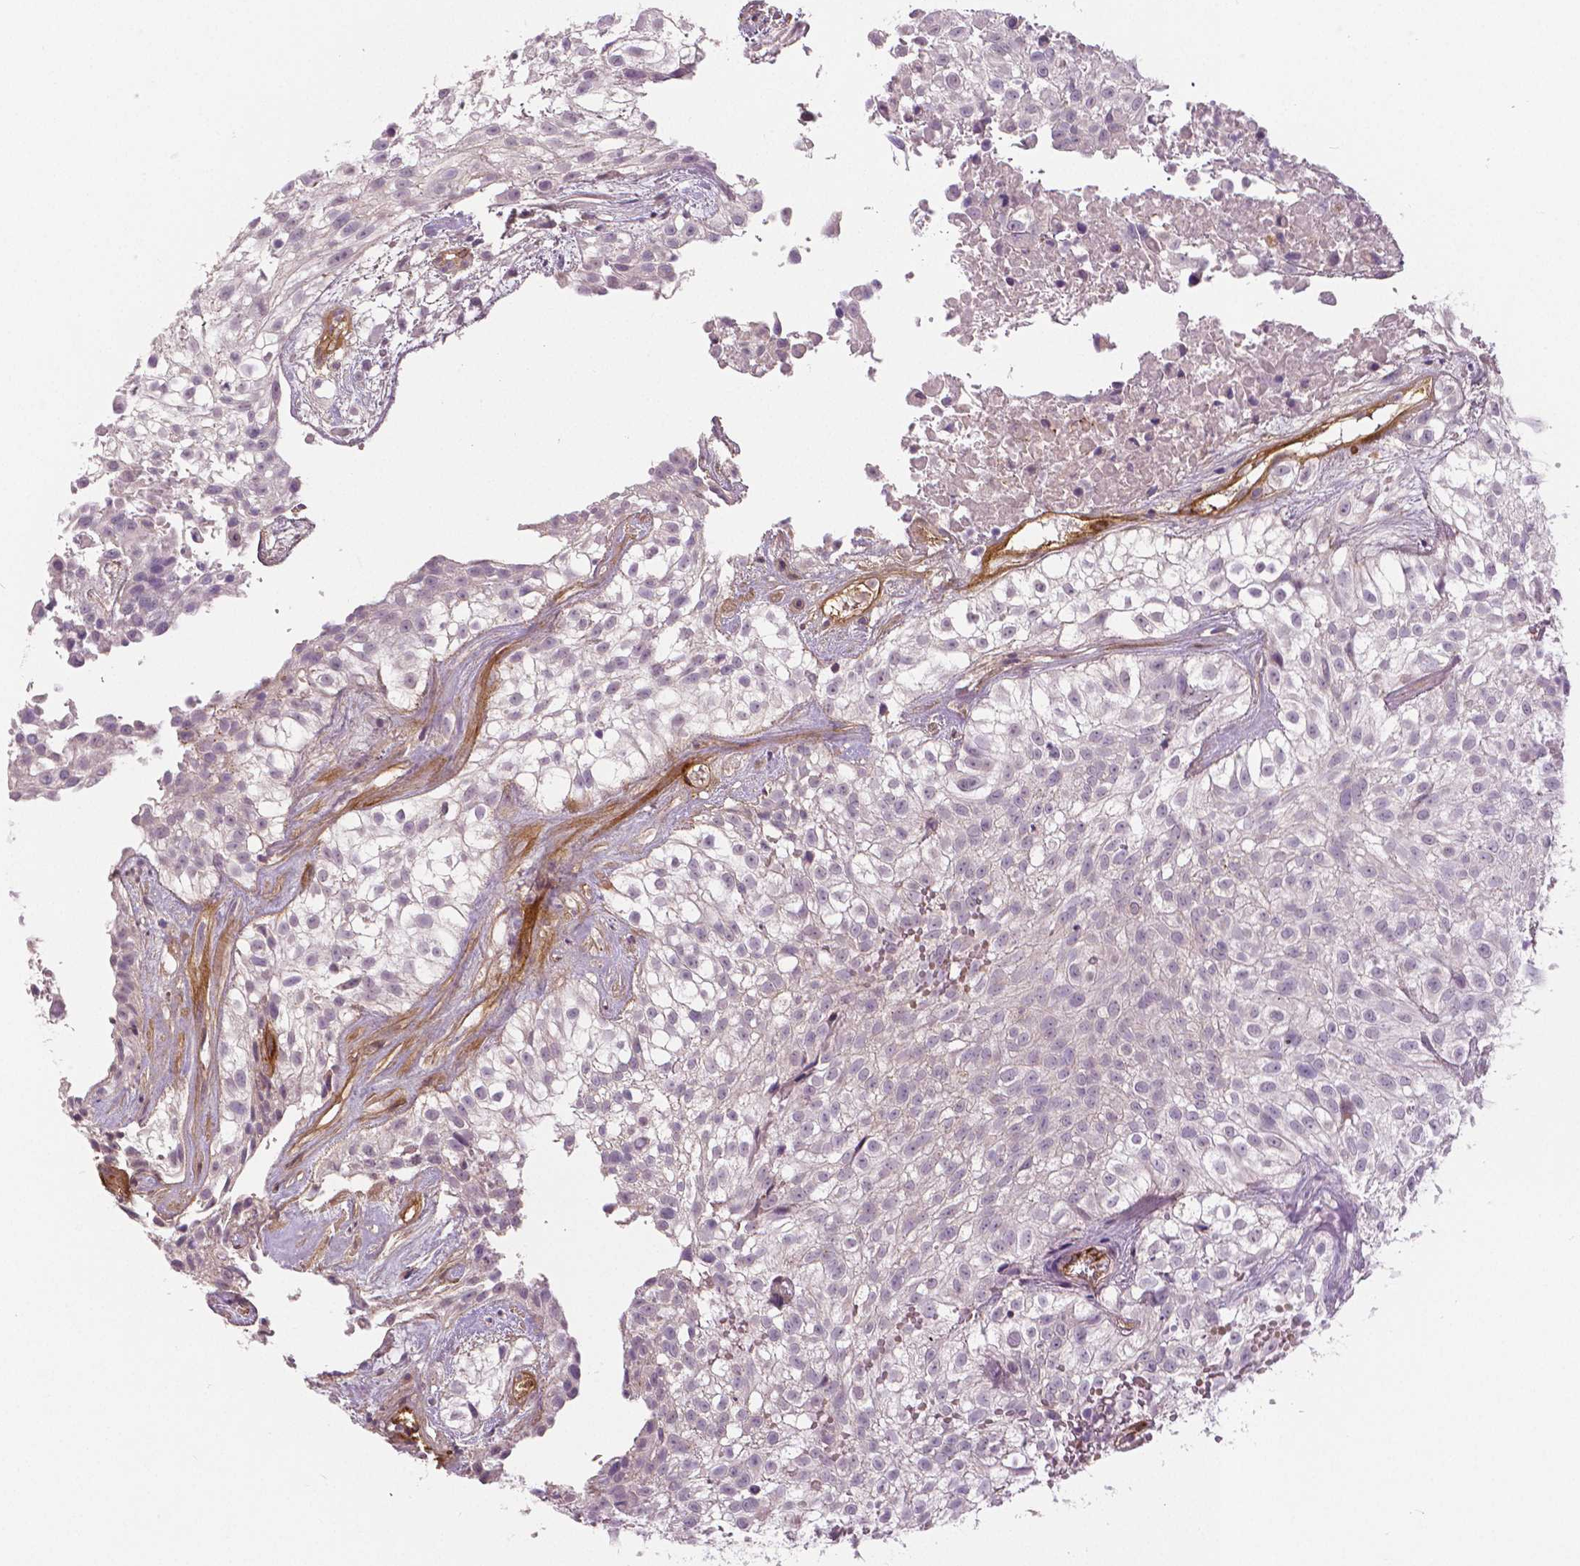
{"staining": {"intensity": "negative", "quantity": "none", "location": "none"}, "tissue": "urothelial cancer", "cell_type": "Tumor cells", "image_type": "cancer", "snomed": [{"axis": "morphology", "description": "Urothelial carcinoma, High grade"}, {"axis": "topography", "description": "Urinary bladder"}], "caption": "There is no significant positivity in tumor cells of high-grade urothelial carcinoma. (DAB (3,3'-diaminobenzidine) immunohistochemistry (IHC) with hematoxylin counter stain).", "gene": "FLT1", "patient": {"sex": "male", "age": 56}}